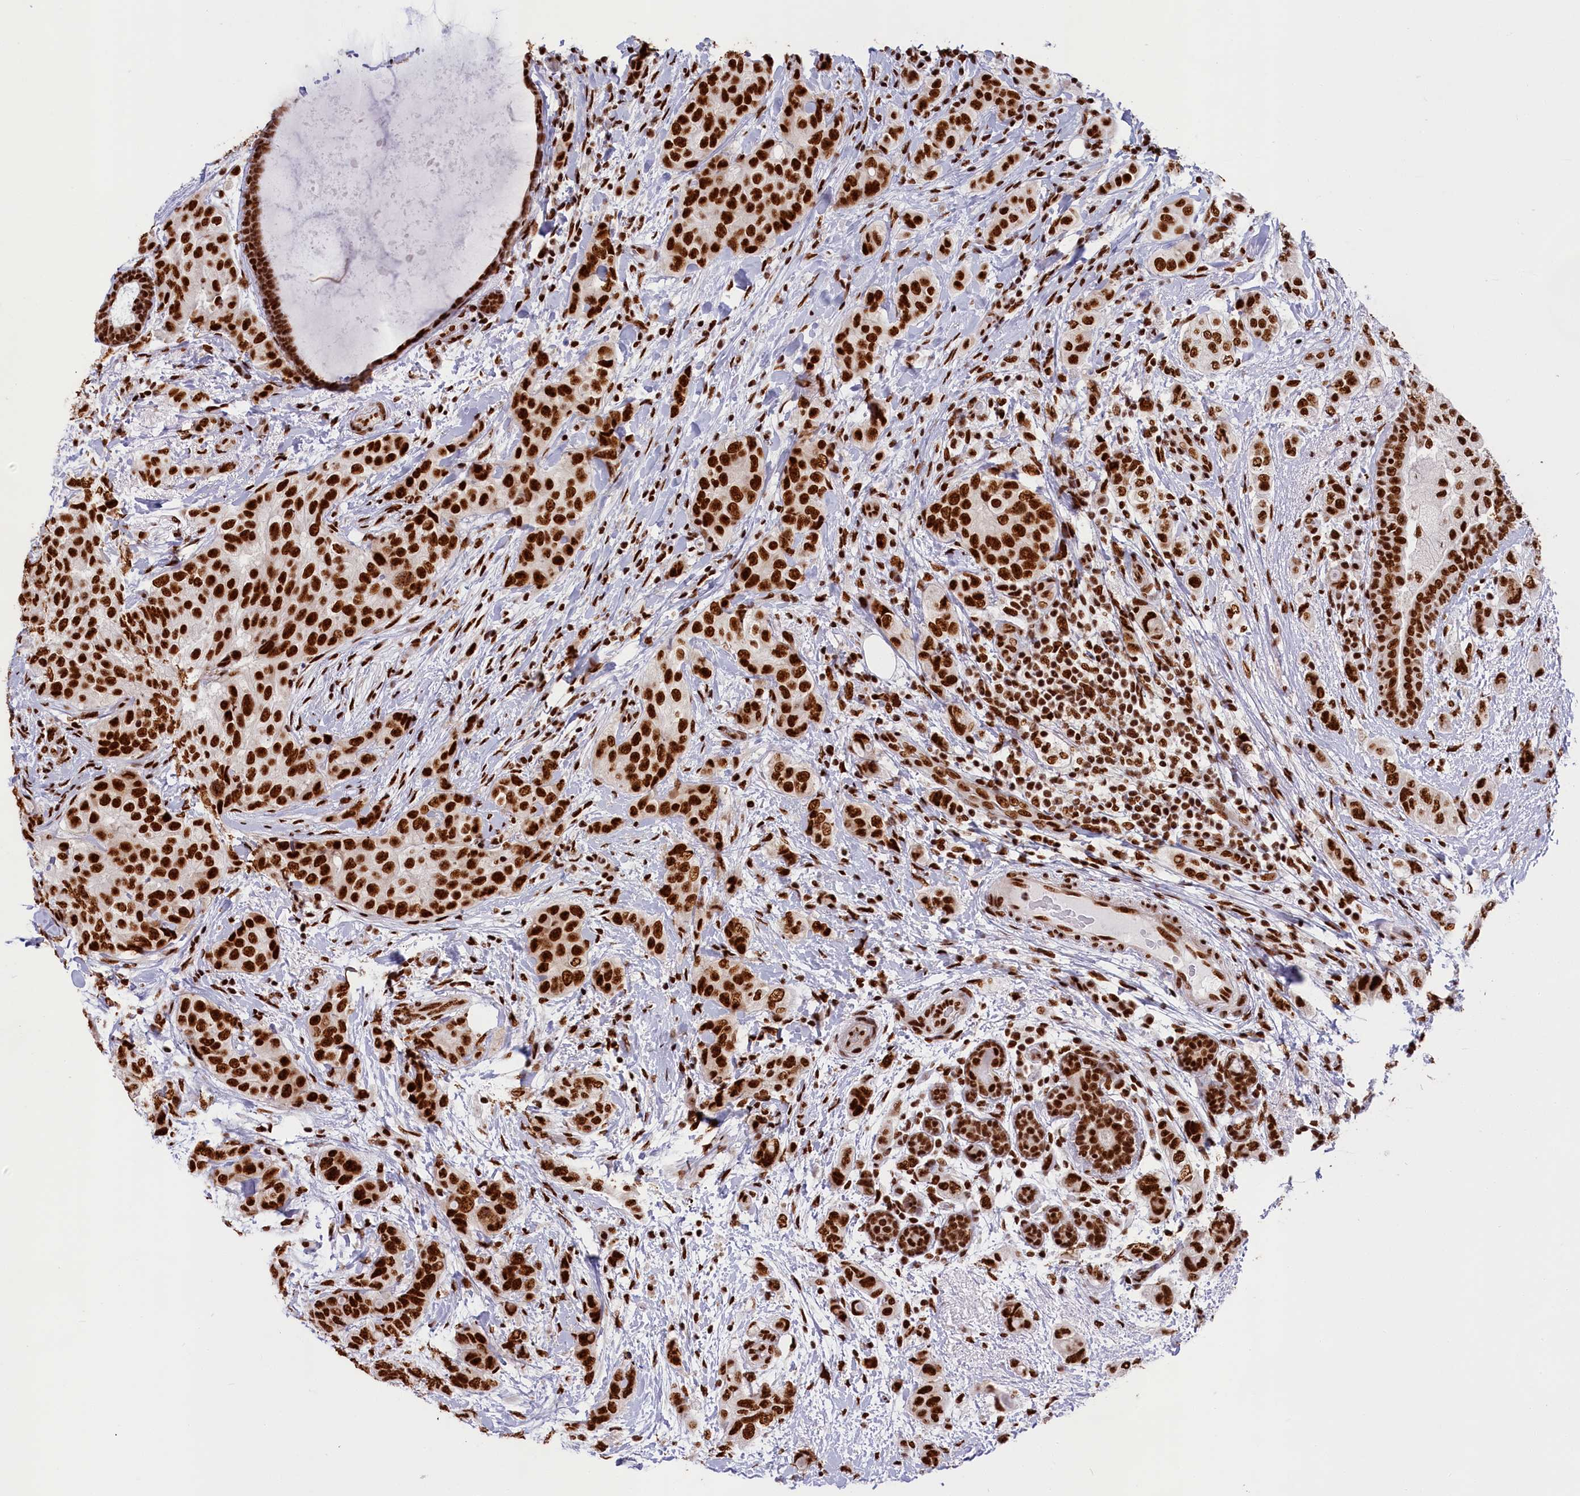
{"staining": {"intensity": "strong", "quantity": ">75%", "location": "nuclear"}, "tissue": "breast cancer", "cell_type": "Tumor cells", "image_type": "cancer", "snomed": [{"axis": "morphology", "description": "Lobular carcinoma"}, {"axis": "topography", "description": "Breast"}], "caption": "Breast cancer stained with immunohistochemistry exhibits strong nuclear staining in approximately >75% of tumor cells.", "gene": "SNRNP70", "patient": {"sex": "female", "age": 51}}